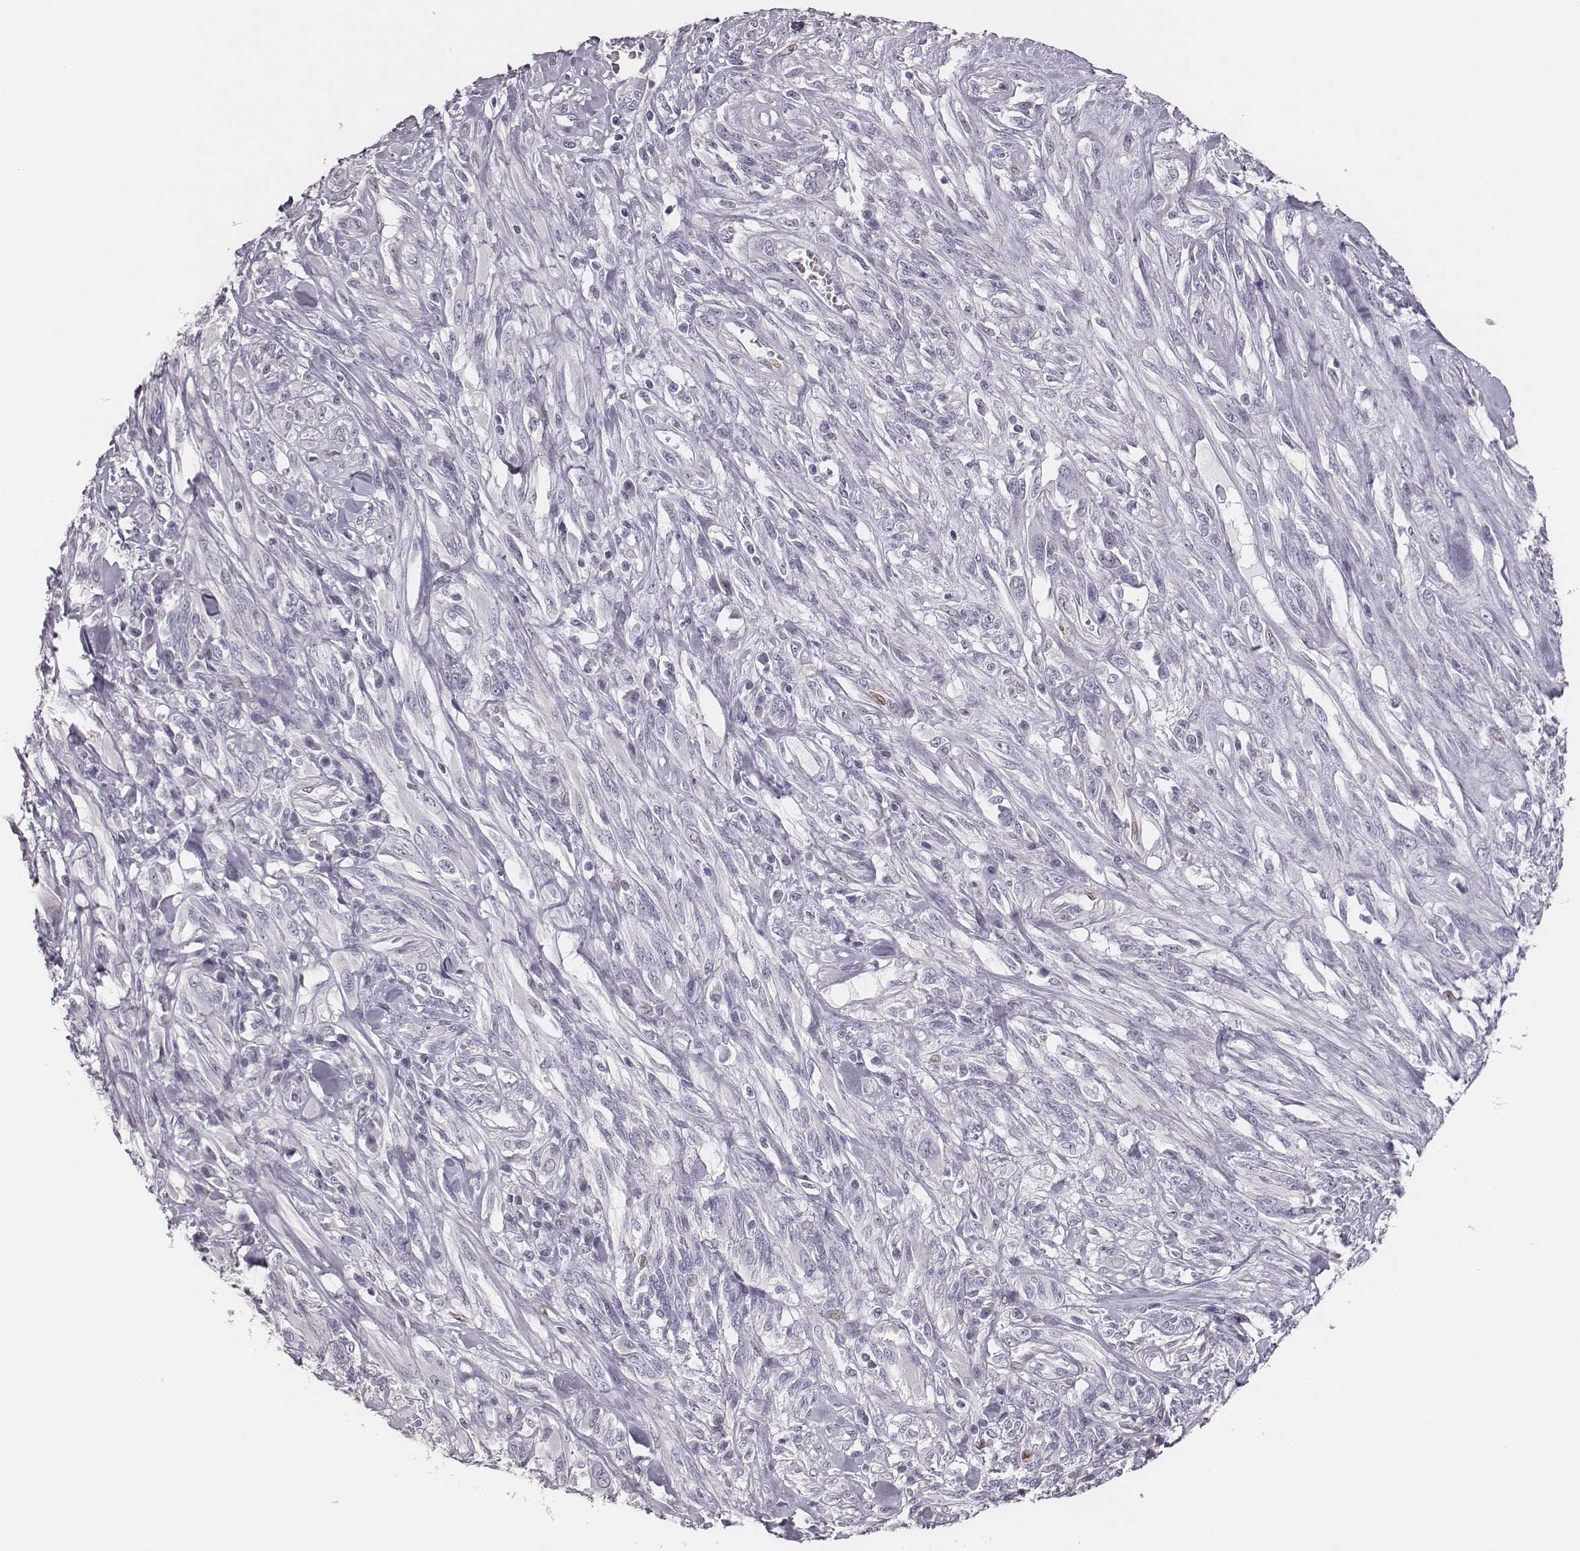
{"staining": {"intensity": "negative", "quantity": "none", "location": "none"}, "tissue": "melanoma", "cell_type": "Tumor cells", "image_type": "cancer", "snomed": [{"axis": "morphology", "description": "Malignant melanoma, NOS"}, {"axis": "topography", "description": "Skin"}], "caption": "Immunohistochemistry photomicrograph of neoplastic tissue: human melanoma stained with DAB (3,3'-diaminobenzidine) displays no significant protein positivity in tumor cells.", "gene": "ADGRF4", "patient": {"sex": "female", "age": 91}}